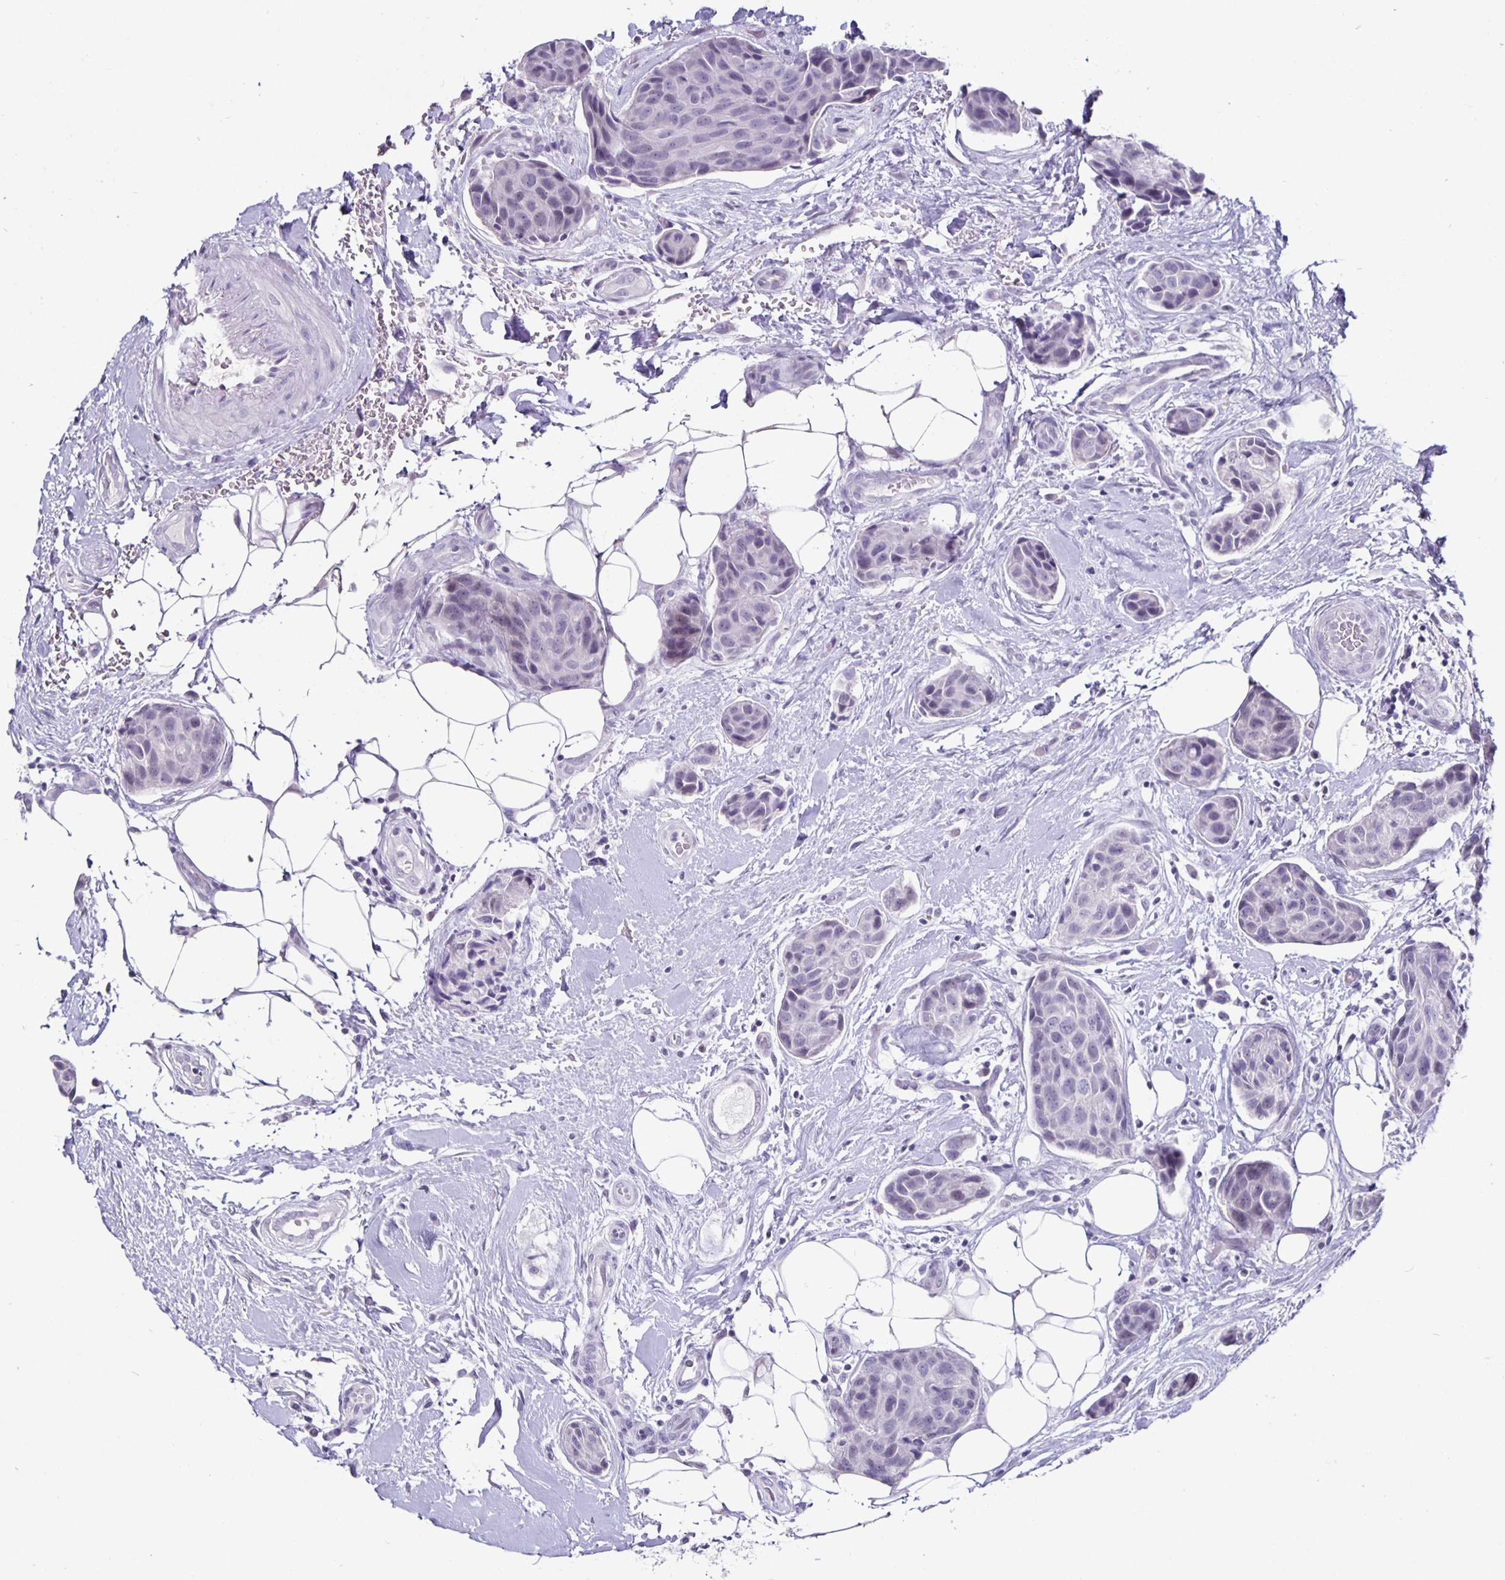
{"staining": {"intensity": "weak", "quantity": "<25%", "location": "nuclear"}, "tissue": "breast cancer", "cell_type": "Tumor cells", "image_type": "cancer", "snomed": [{"axis": "morphology", "description": "Duct carcinoma"}, {"axis": "topography", "description": "Breast"}, {"axis": "topography", "description": "Lymph node"}], "caption": "Immunohistochemistry (IHC) histopathology image of neoplastic tissue: human invasive ductal carcinoma (breast) stained with DAB (3,3'-diaminobenzidine) reveals no significant protein expression in tumor cells. The staining is performed using DAB brown chromogen with nuclei counter-stained in using hematoxylin.", "gene": "OLIG2", "patient": {"sex": "female", "age": 80}}